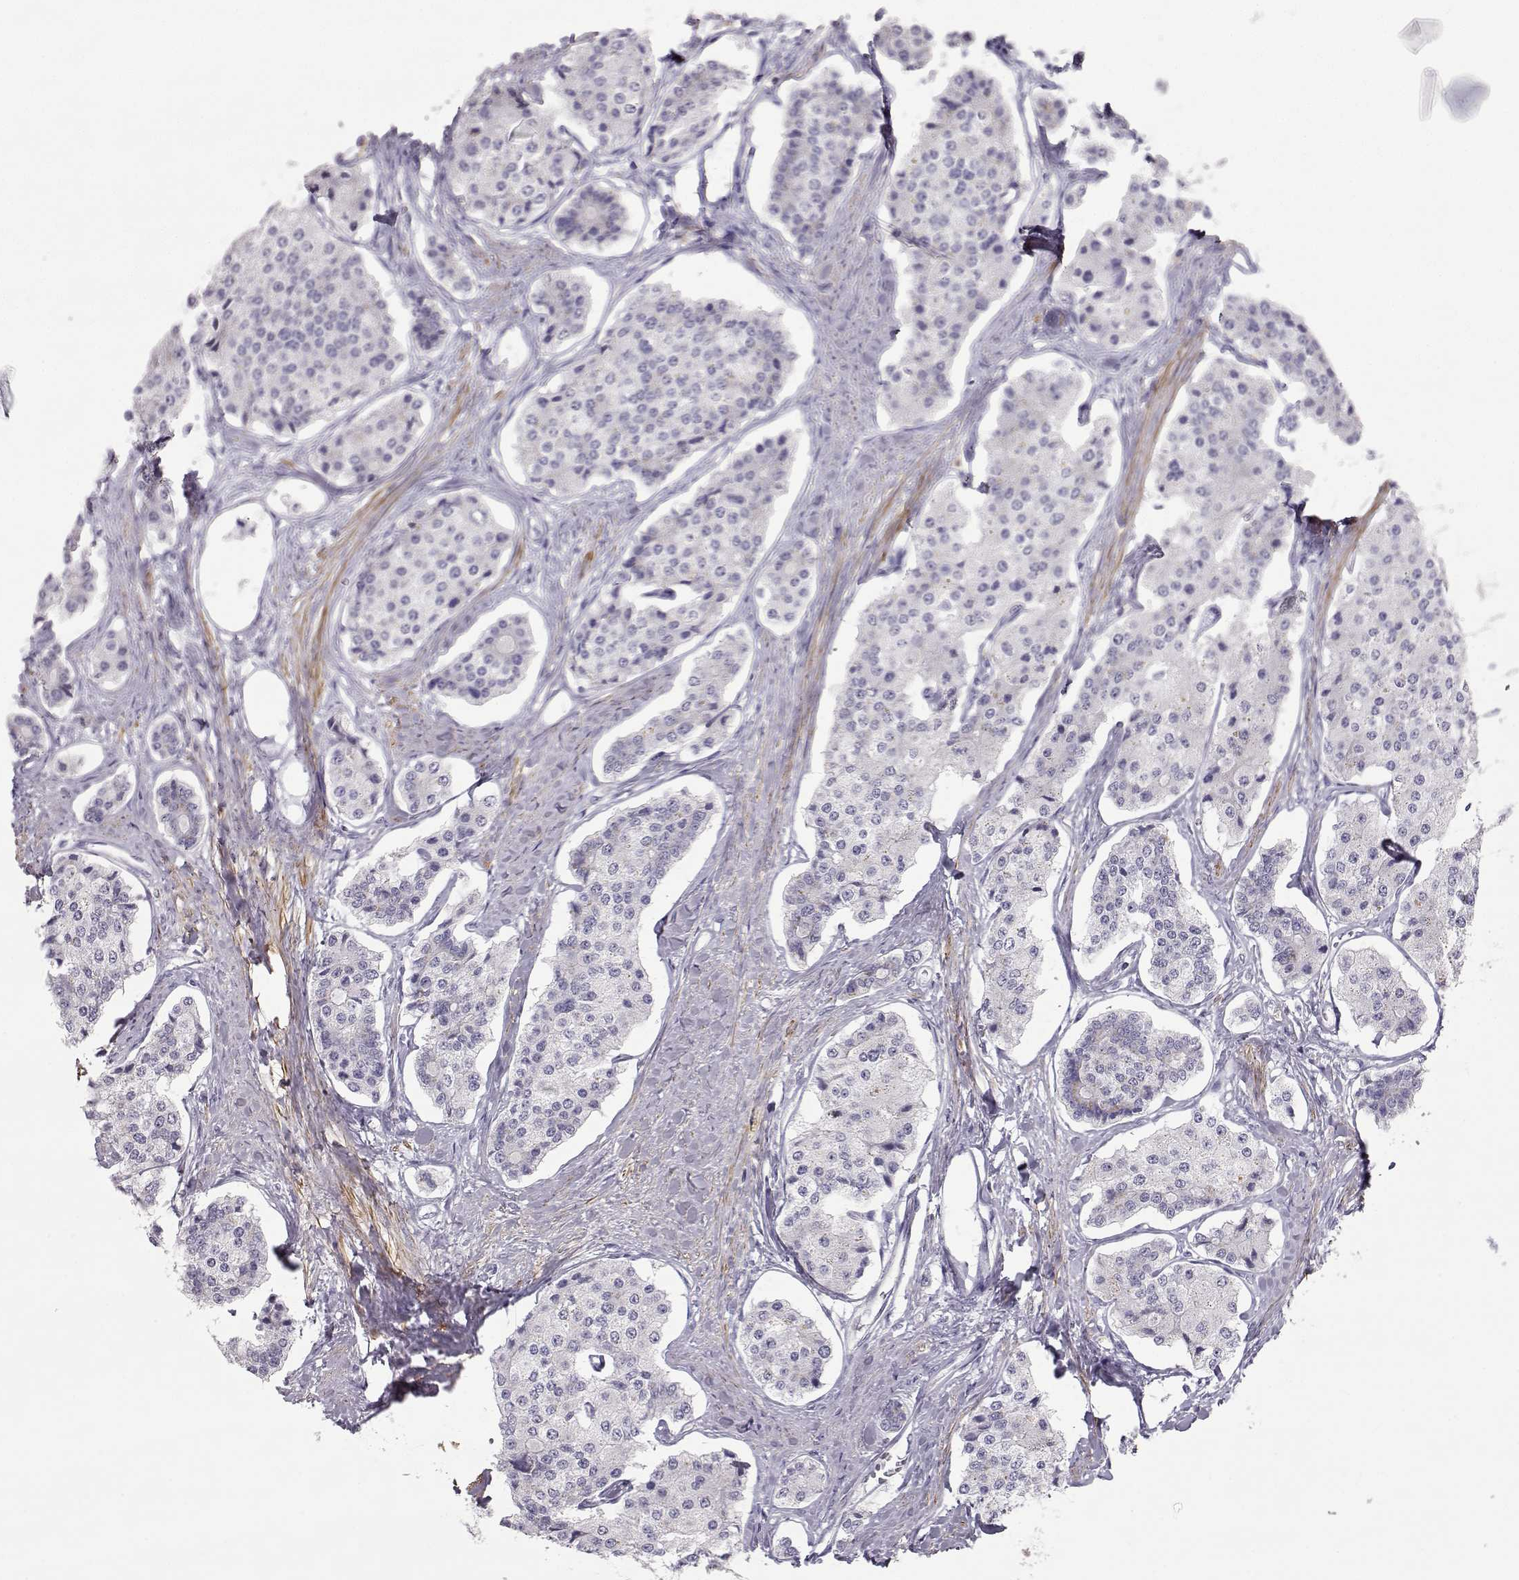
{"staining": {"intensity": "negative", "quantity": "none", "location": "none"}, "tissue": "carcinoid", "cell_type": "Tumor cells", "image_type": "cancer", "snomed": [{"axis": "morphology", "description": "Carcinoid, malignant, NOS"}, {"axis": "topography", "description": "Small intestine"}], "caption": "Tumor cells are negative for protein expression in human carcinoid (malignant).", "gene": "SLITRK3", "patient": {"sex": "female", "age": 65}}